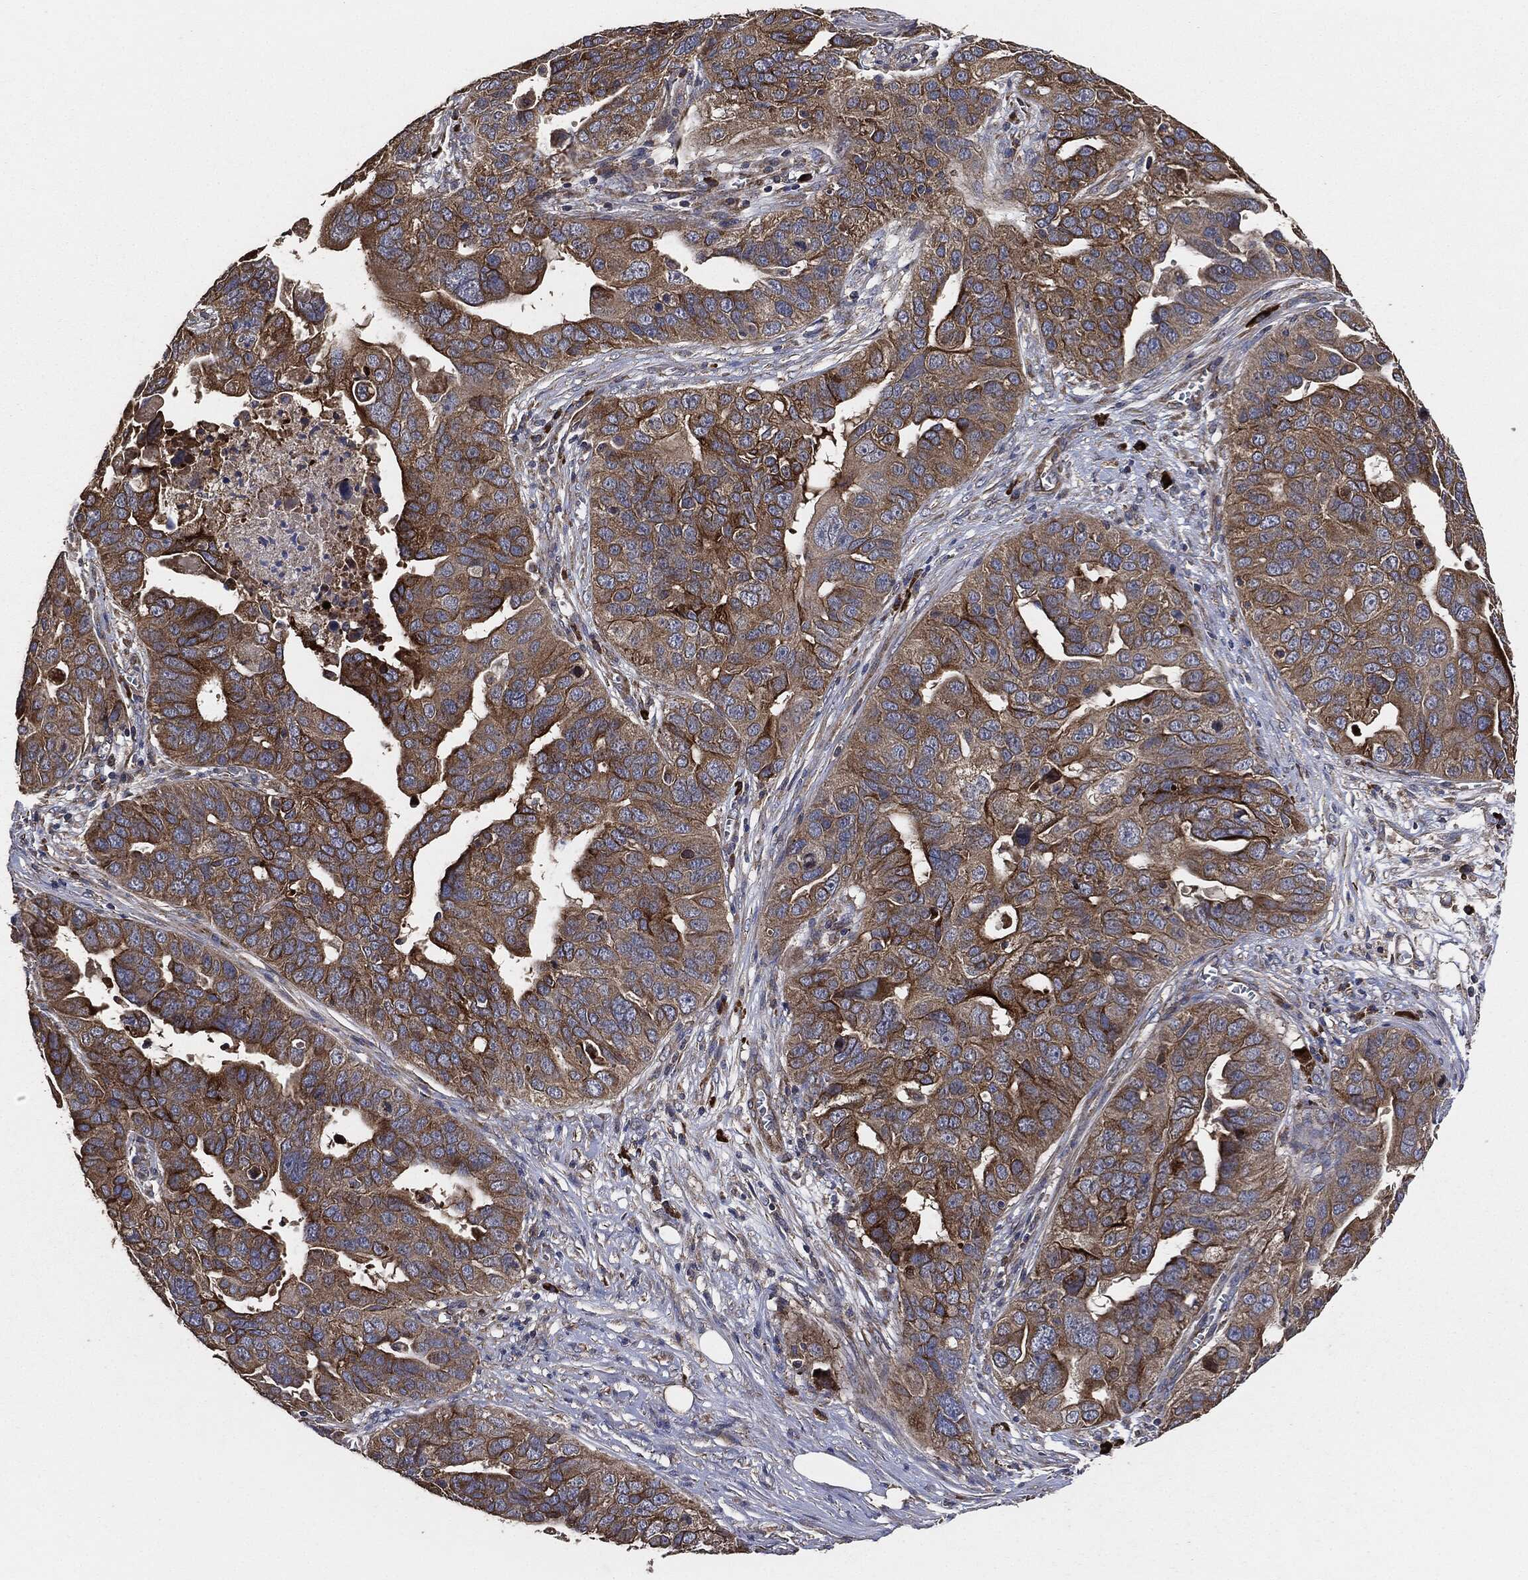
{"staining": {"intensity": "strong", "quantity": "25%-75%", "location": "cytoplasmic/membranous"}, "tissue": "ovarian cancer", "cell_type": "Tumor cells", "image_type": "cancer", "snomed": [{"axis": "morphology", "description": "Carcinoma, endometroid"}, {"axis": "topography", "description": "Soft tissue"}, {"axis": "topography", "description": "Ovary"}], "caption": "High-magnification brightfield microscopy of ovarian cancer (endometroid carcinoma) stained with DAB (brown) and counterstained with hematoxylin (blue). tumor cells exhibit strong cytoplasmic/membranous expression is present in approximately25%-75% of cells.", "gene": "STK3", "patient": {"sex": "female", "age": 52}}